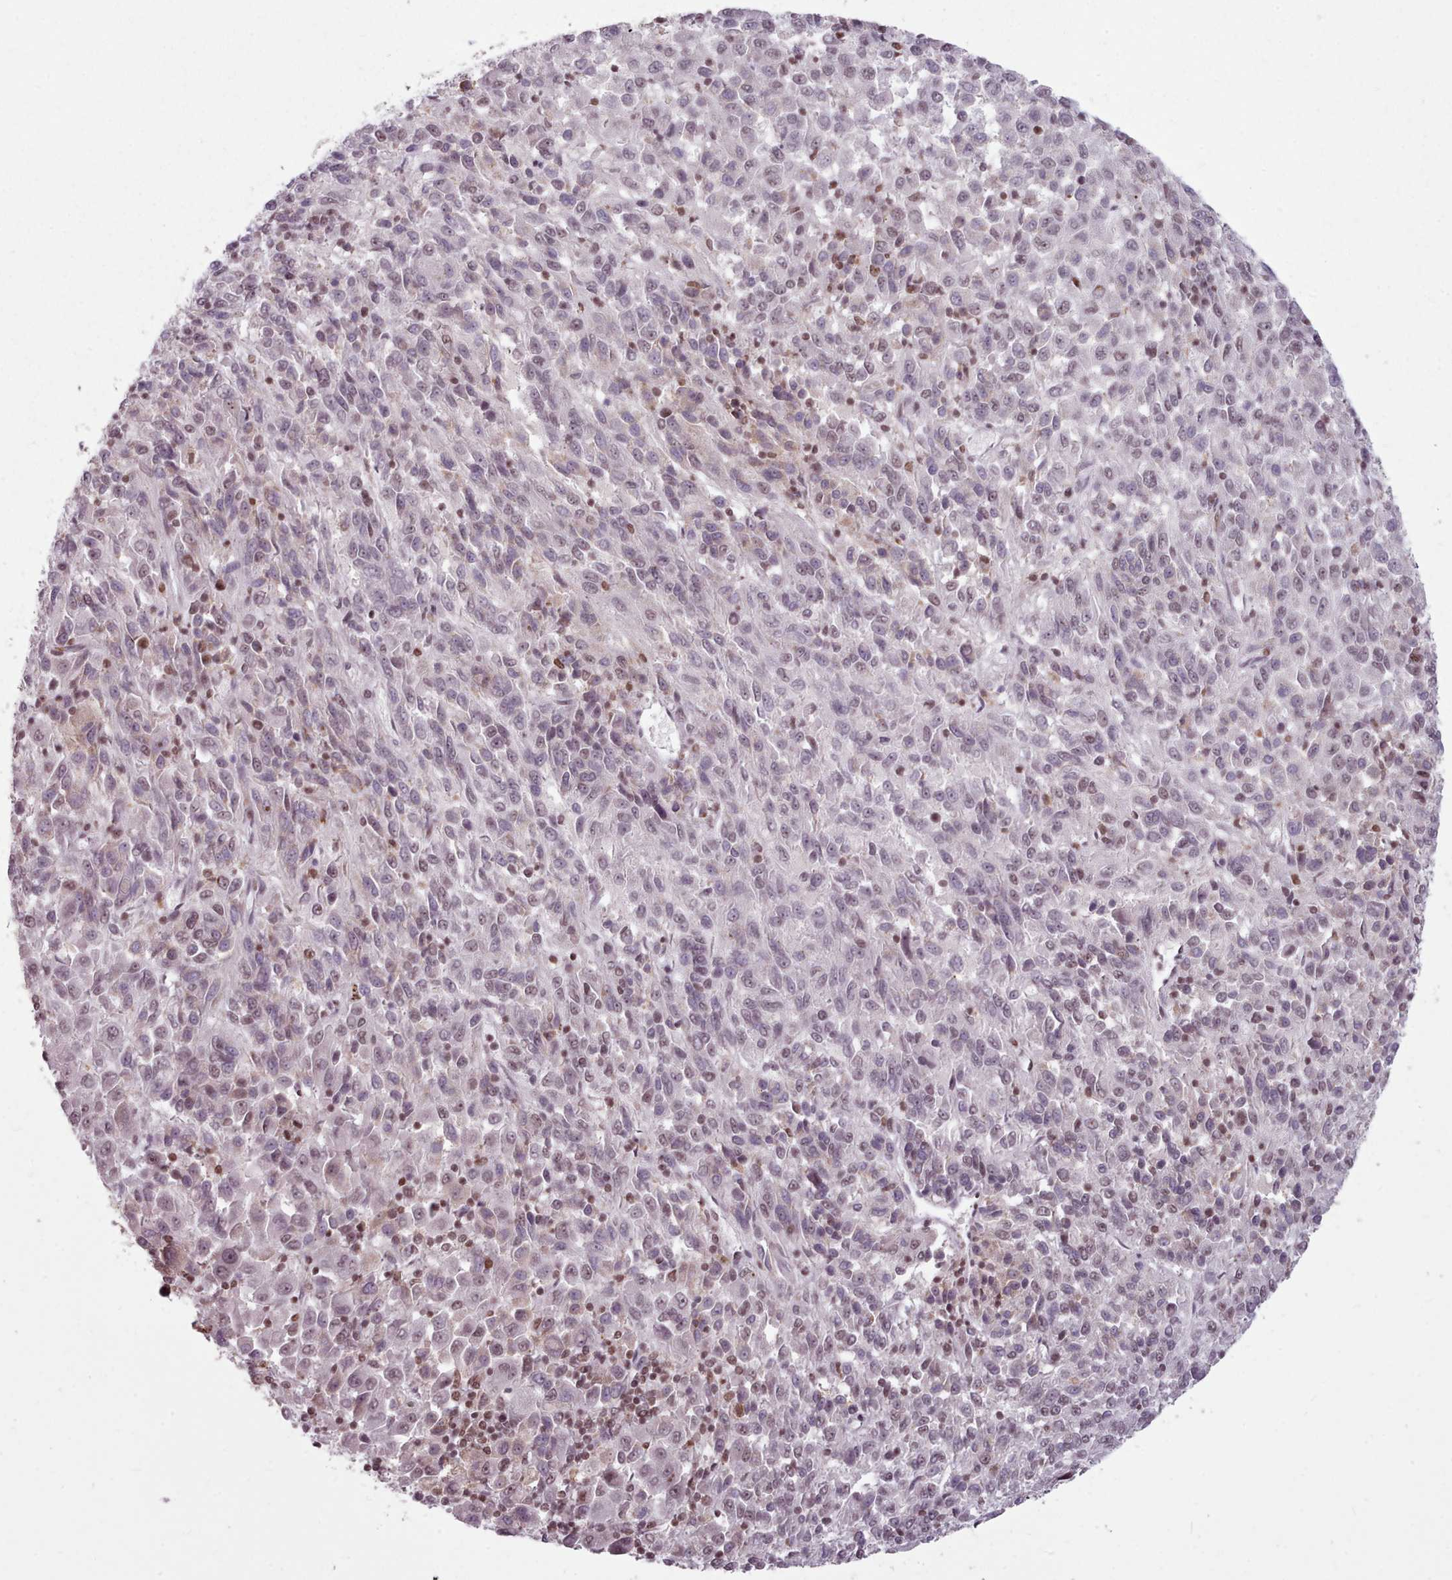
{"staining": {"intensity": "weak", "quantity": "25%-75%", "location": "nuclear"}, "tissue": "melanoma", "cell_type": "Tumor cells", "image_type": "cancer", "snomed": [{"axis": "morphology", "description": "Malignant melanoma, Metastatic site"}, {"axis": "topography", "description": "Lung"}], "caption": "IHC image of neoplastic tissue: melanoma stained using immunohistochemistry (IHC) exhibits low levels of weak protein expression localized specifically in the nuclear of tumor cells, appearing as a nuclear brown color.", "gene": "SRRM1", "patient": {"sex": "male", "age": 64}}